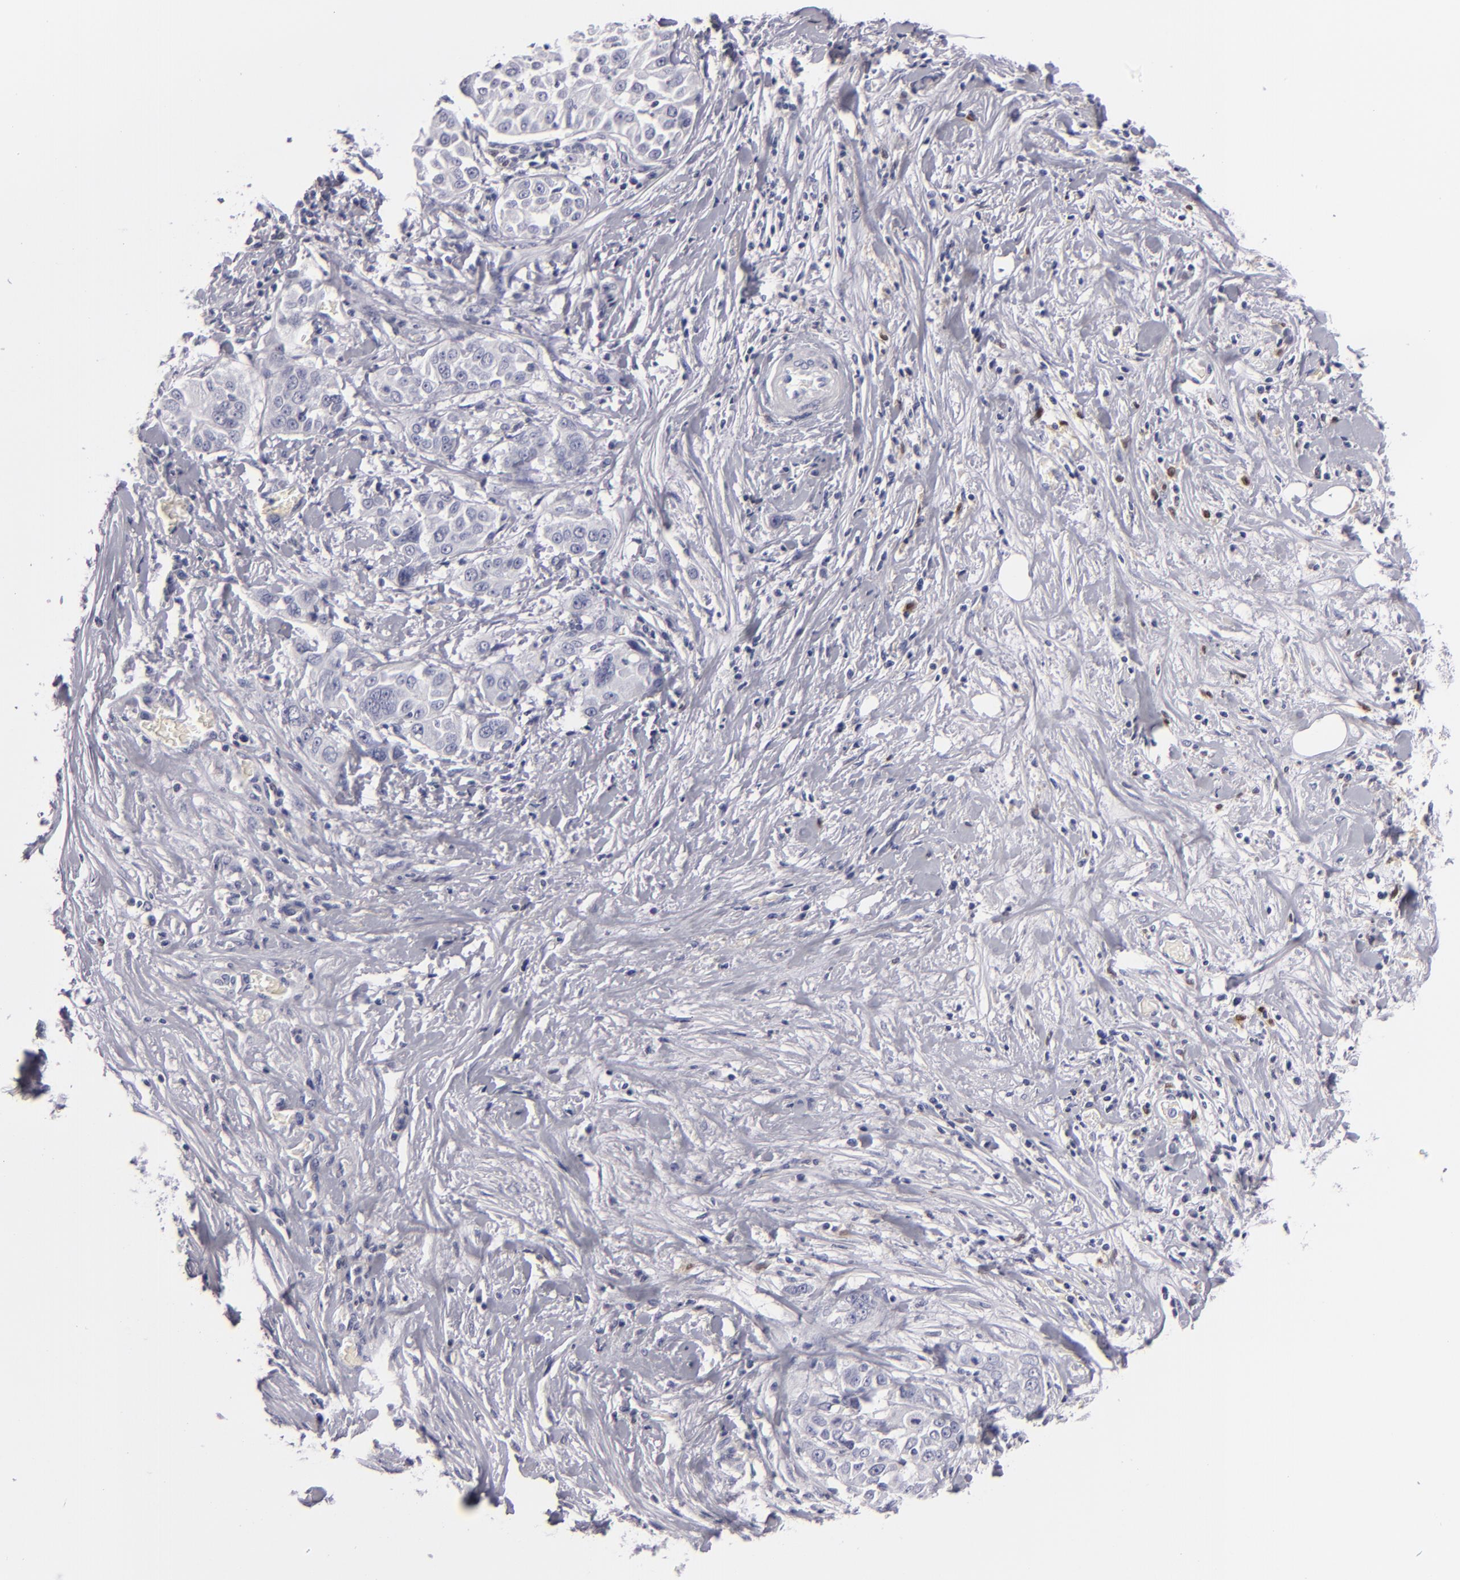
{"staining": {"intensity": "negative", "quantity": "none", "location": "none"}, "tissue": "pancreatic cancer", "cell_type": "Tumor cells", "image_type": "cancer", "snomed": [{"axis": "morphology", "description": "Adenocarcinoma, NOS"}, {"axis": "topography", "description": "Pancreas"}], "caption": "Tumor cells are negative for protein expression in human pancreatic cancer (adenocarcinoma).", "gene": "F13A1", "patient": {"sex": "female", "age": 52}}